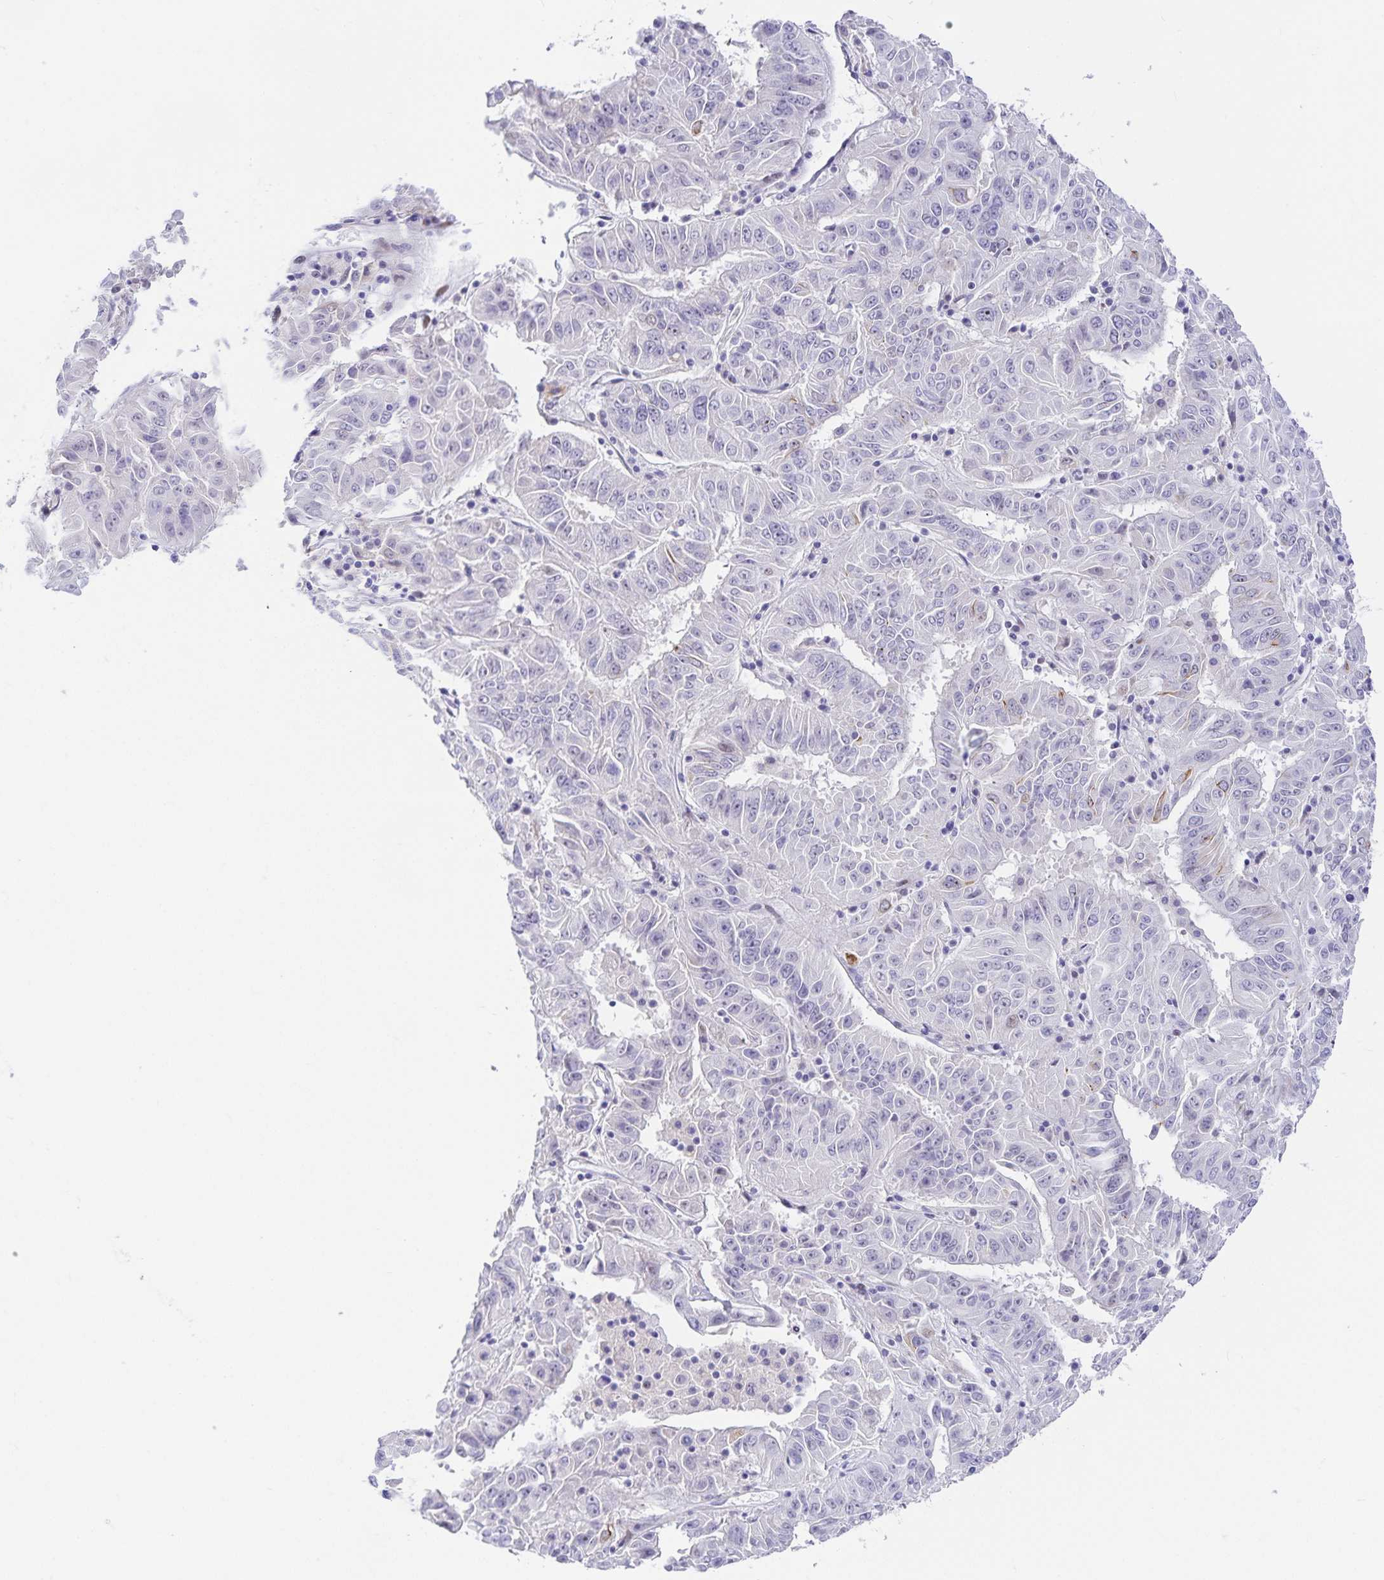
{"staining": {"intensity": "weak", "quantity": "<25%", "location": "cytoplasmic/membranous"}, "tissue": "pancreatic cancer", "cell_type": "Tumor cells", "image_type": "cancer", "snomed": [{"axis": "morphology", "description": "Adenocarcinoma, NOS"}, {"axis": "topography", "description": "Pancreas"}], "caption": "Immunohistochemical staining of human pancreatic cancer (adenocarcinoma) displays no significant expression in tumor cells. (DAB immunohistochemistry (IHC), high magnification).", "gene": "KBTBD13", "patient": {"sex": "male", "age": 63}}